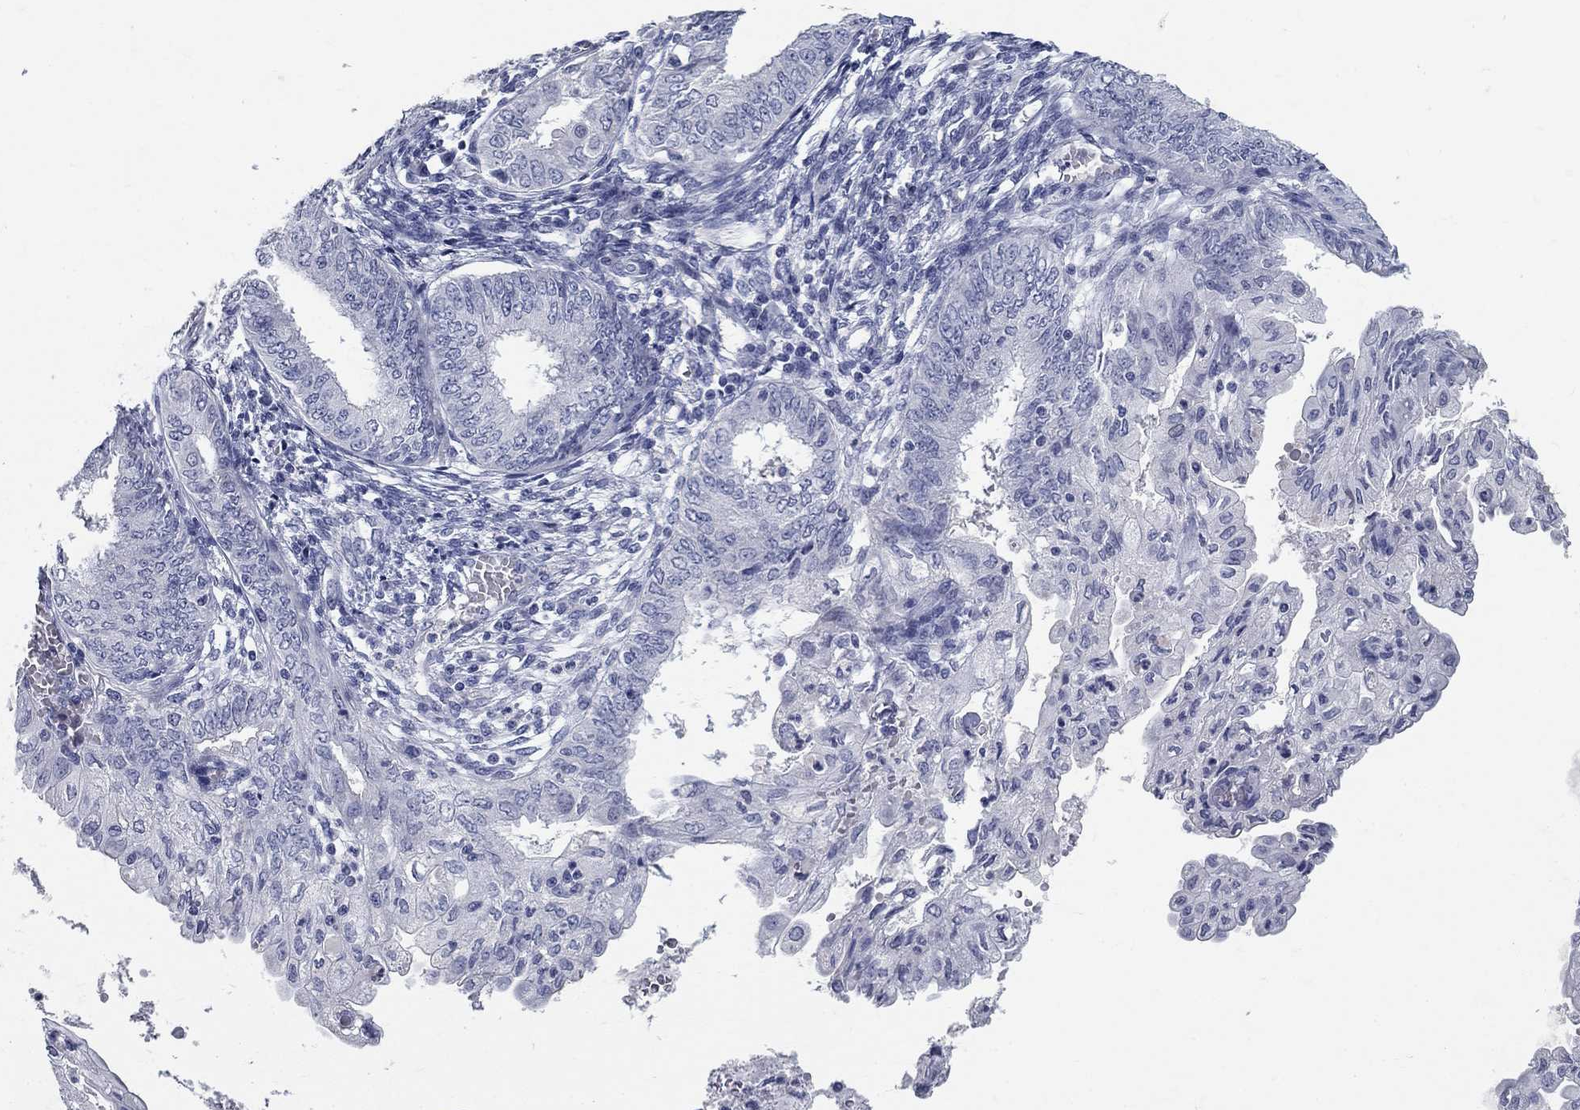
{"staining": {"intensity": "negative", "quantity": "none", "location": "none"}, "tissue": "endometrial cancer", "cell_type": "Tumor cells", "image_type": "cancer", "snomed": [{"axis": "morphology", "description": "Adenocarcinoma, NOS"}, {"axis": "topography", "description": "Endometrium"}], "caption": "Tumor cells show no significant staining in adenocarcinoma (endometrial). (Brightfield microscopy of DAB (3,3'-diaminobenzidine) immunohistochemistry (IHC) at high magnification).", "gene": "ELAVL4", "patient": {"sex": "female", "age": 68}}